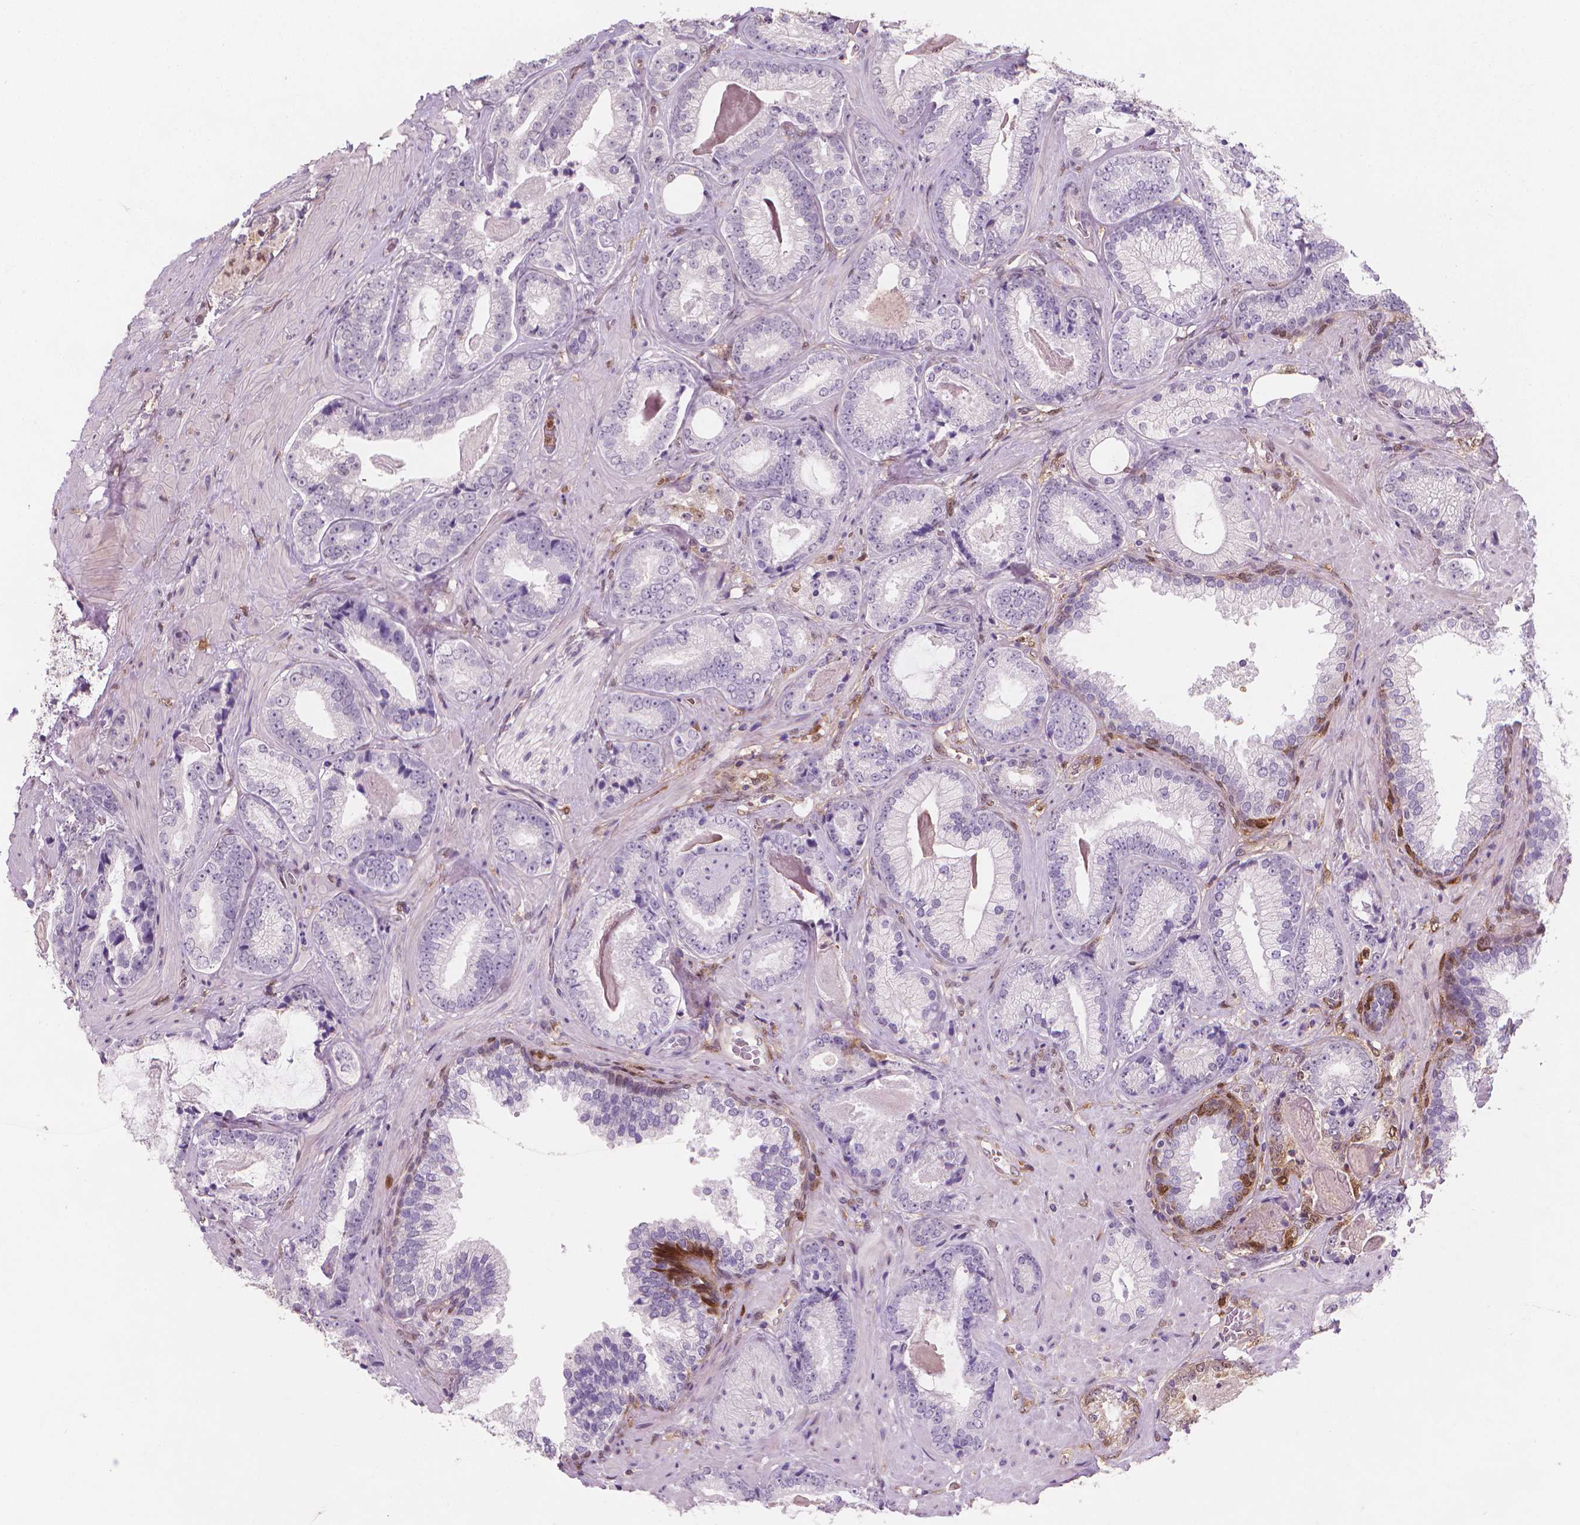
{"staining": {"intensity": "negative", "quantity": "none", "location": "none"}, "tissue": "prostate cancer", "cell_type": "Tumor cells", "image_type": "cancer", "snomed": [{"axis": "morphology", "description": "Adenocarcinoma, Low grade"}, {"axis": "topography", "description": "Prostate"}], "caption": "This micrograph is of prostate adenocarcinoma (low-grade) stained with immunohistochemistry (IHC) to label a protein in brown with the nuclei are counter-stained blue. There is no expression in tumor cells.", "gene": "TNFAIP2", "patient": {"sex": "male", "age": 61}}